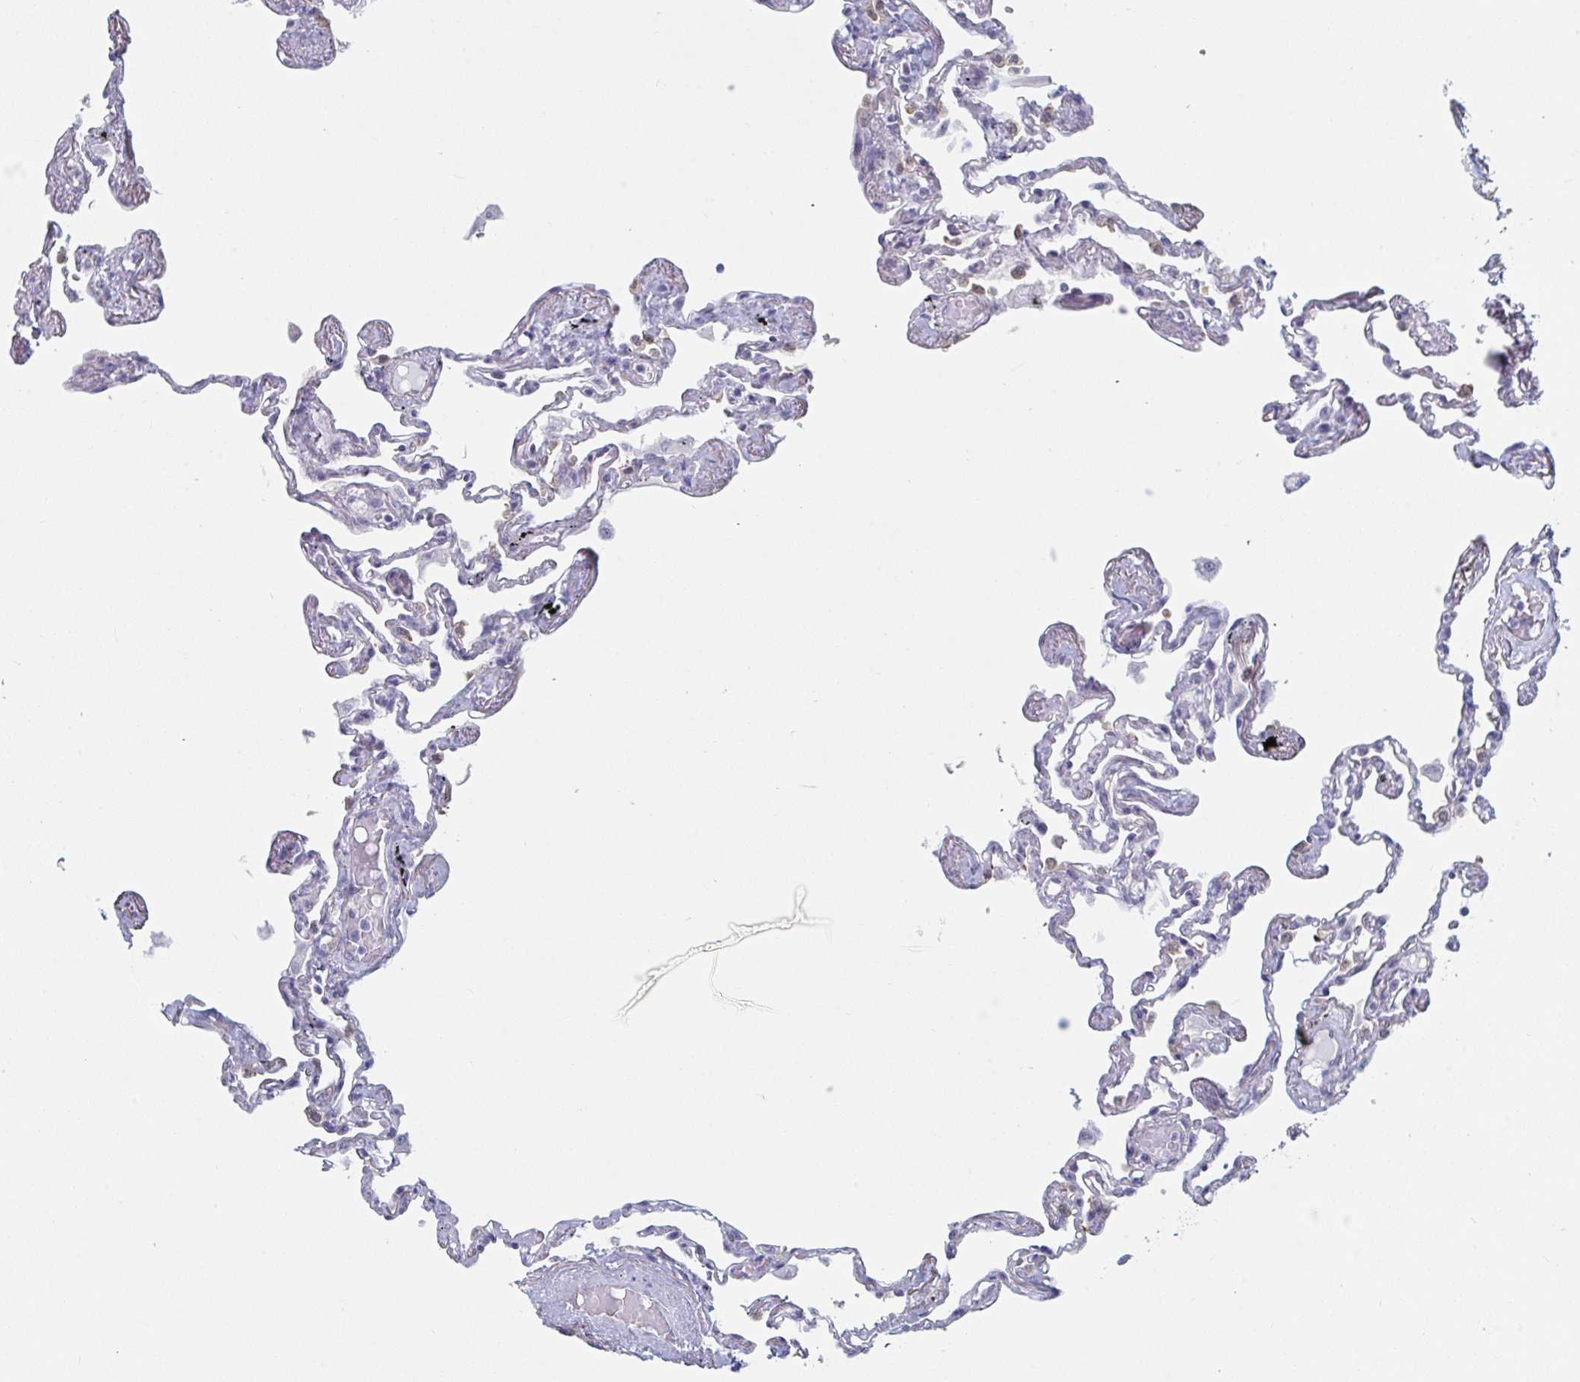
{"staining": {"intensity": "negative", "quantity": "none", "location": "none"}, "tissue": "lung", "cell_type": "Alveolar cells", "image_type": "normal", "snomed": [{"axis": "morphology", "description": "Normal tissue, NOS"}, {"axis": "topography", "description": "Lung"}], "caption": "Protein analysis of benign lung reveals no significant expression in alveolar cells.", "gene": "FOXA1", "patient": {"sex": "female", "age": 67}}